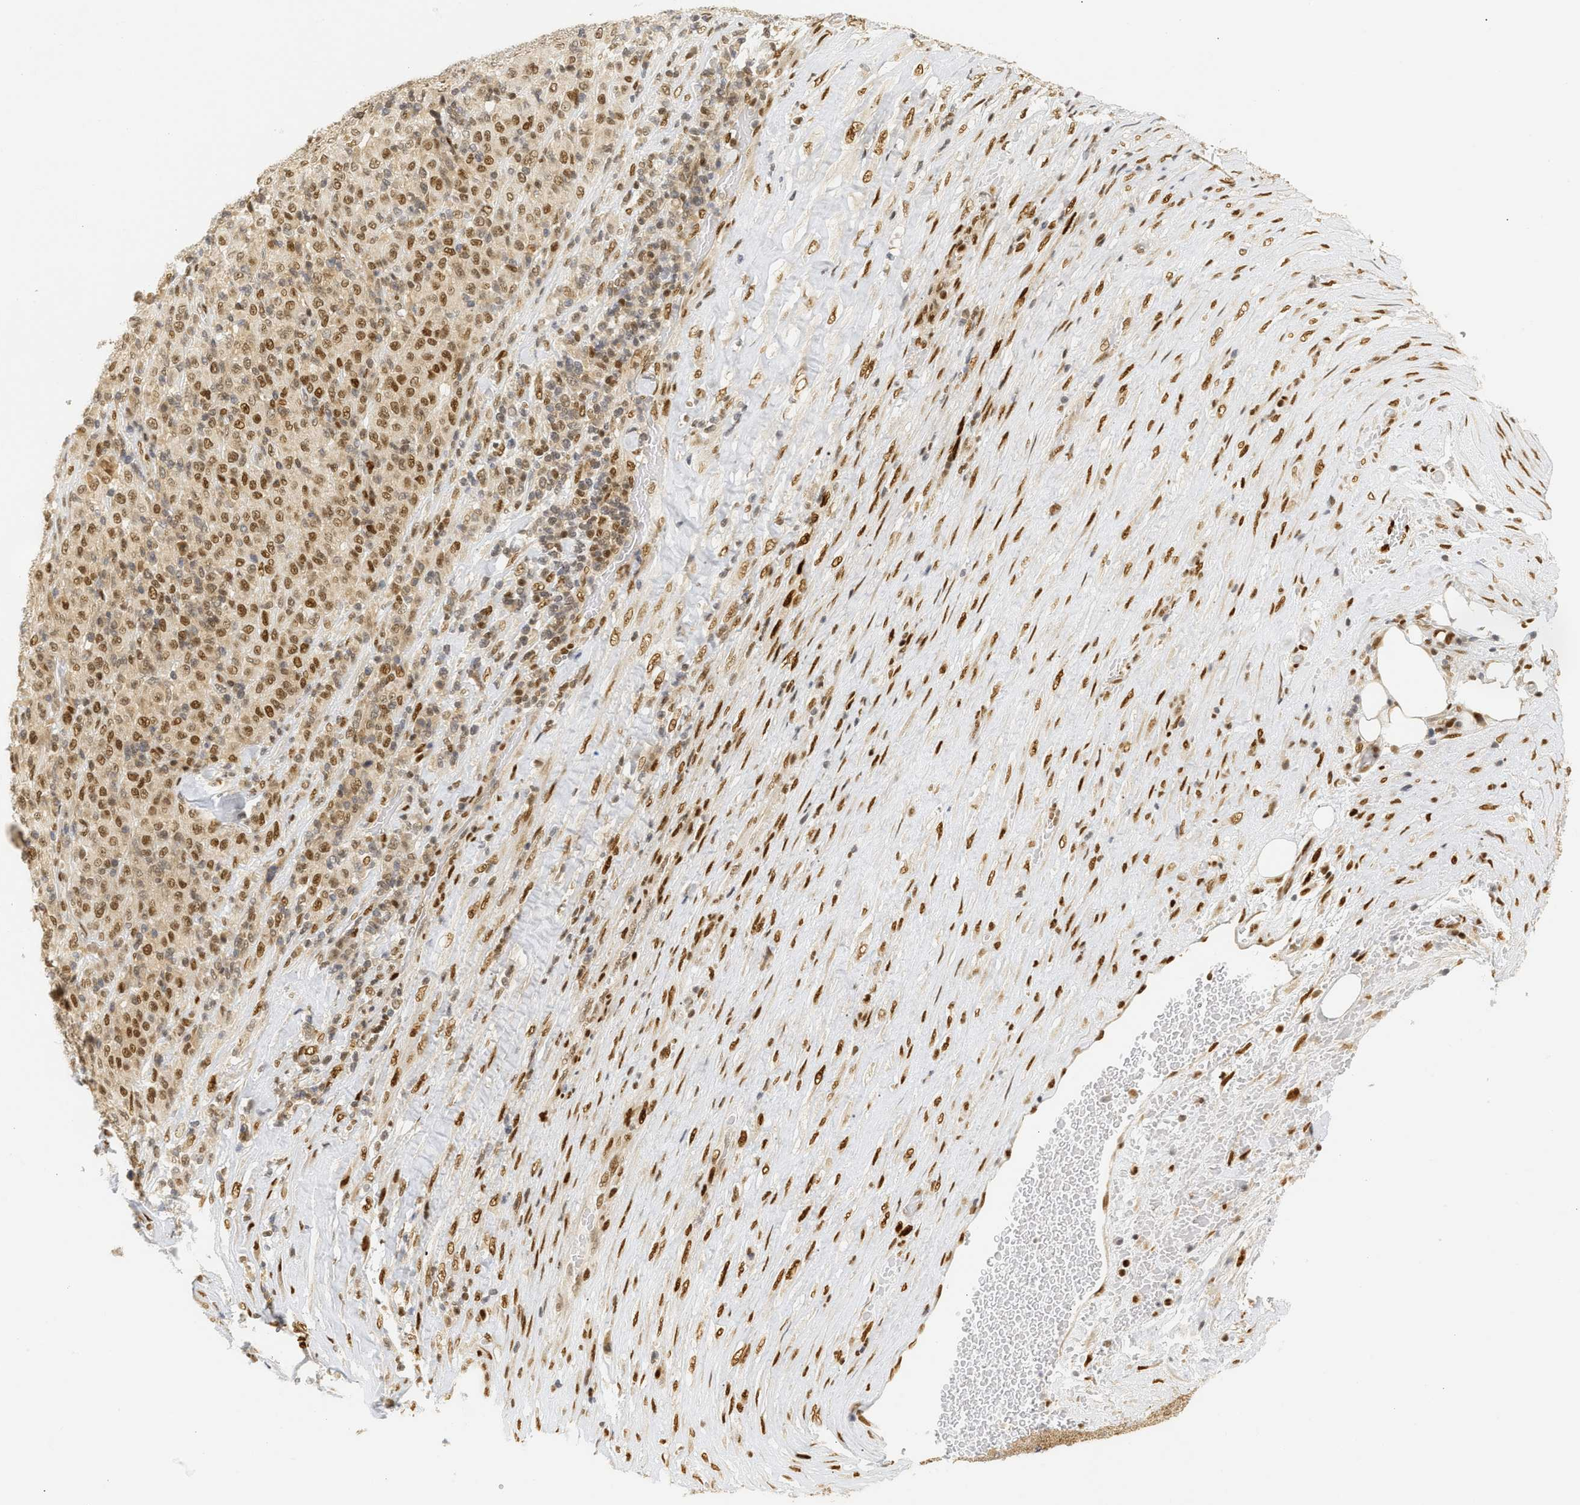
{"staining": {"intensity": "moderate", "quantity": ">75%", "location": "nuclear"}, "tissue": "melanoma", "cell_type": "Tumor cells", "image_type": "cancer", "snomed": [{"axis": "morphology", "description": "Malignant melanoma, Metastatic site"}, {"axis": "topography", "description": "Pancreas"}], "caption": "Protein staining of malignant melanoma (metastatic site) tissue demonstrates moderate nuclear positivity in approximately >75% of tumor cells.", "gene": "SSBP2", "patient": {"sex": "female", "age": 30}}